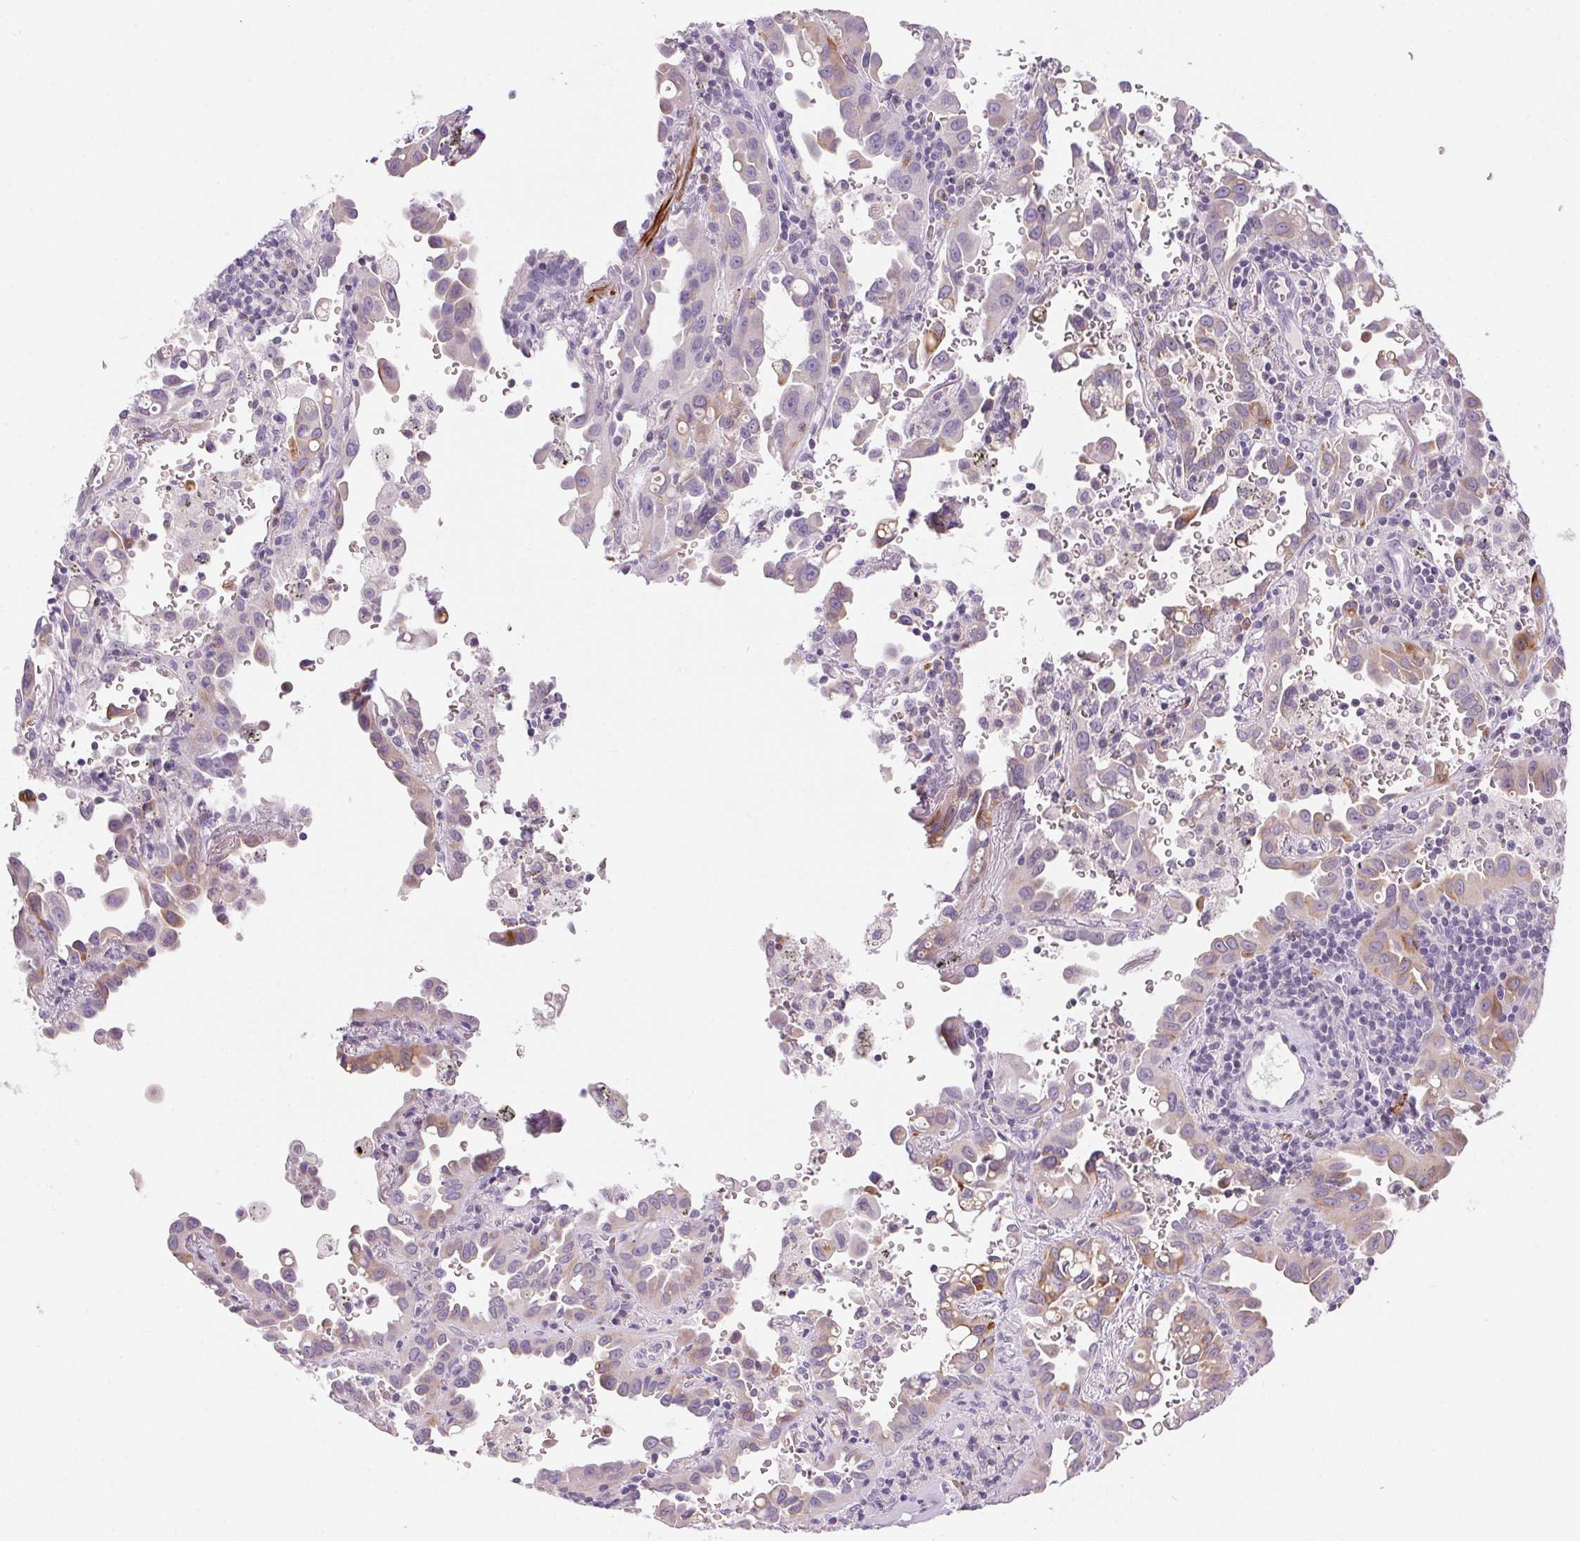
{"staining": {"intensity": "moderate", "quantity": "<25%", "location": "cytoplasmic/membranous"}, "tissue": "lung cancer", "cell_type": "Tumor cells", "image_type": "cancer", "snomed": [{"axis": "morphology", "description": "Adenocarcinoma, NOS"}, {"axis": "topography", "description": "Lung"}], "caption": "Protein expression analysis of human lung cancer reveals moderate cytoplasmic/membranous positivity in about <25% of tumor cells.", "gene": "ECPAS", "patient": {"sex": "male", "age": 68}}